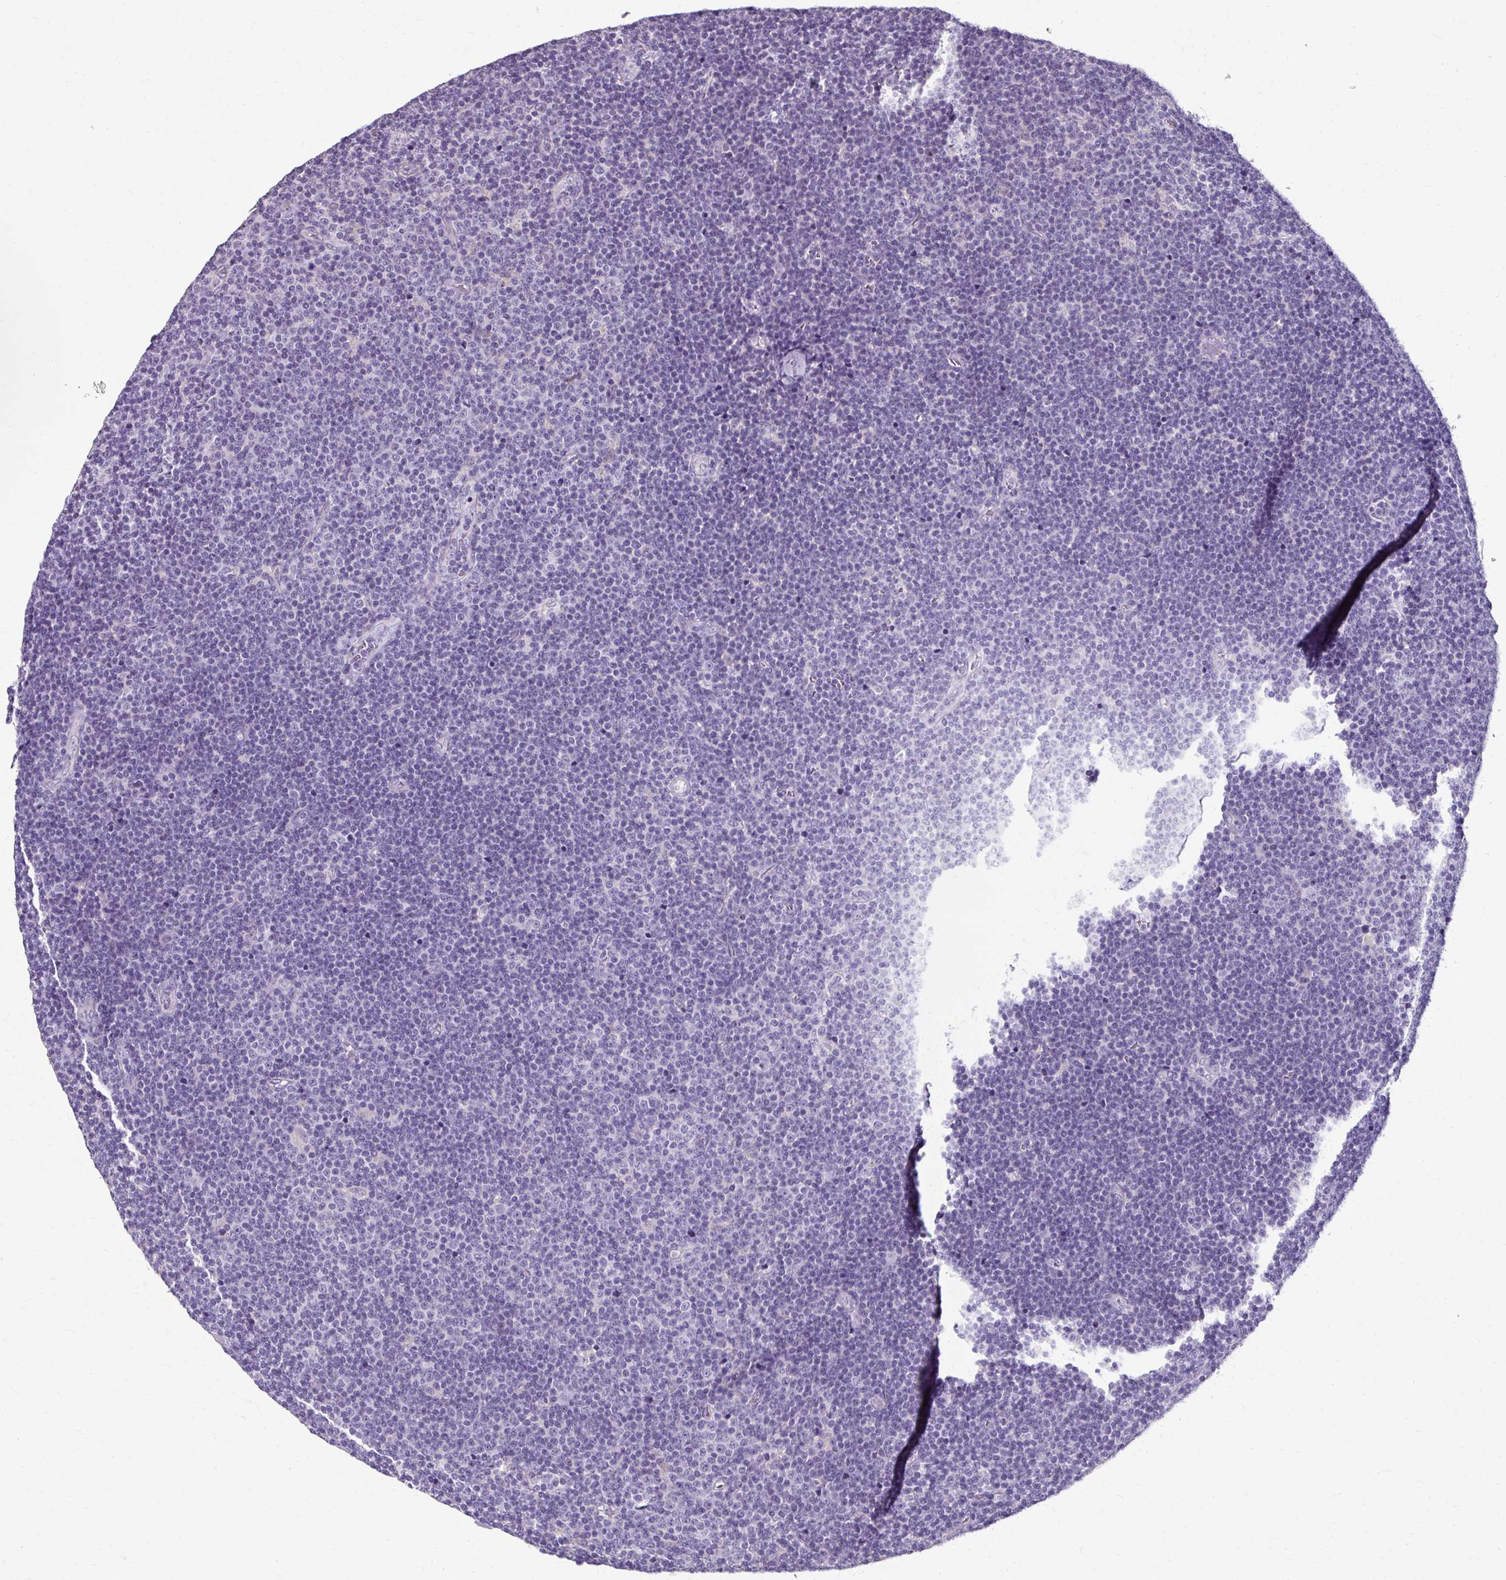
{"staining": {"intensity": "negative", "quantity": "none", "location": "none"}, "tissue": "lymphoma", "cell_type": "Tumor cells", "image_type": "cancer", "snomed": [{"axis": "morphology", "description": "Malignant lymphoma, non-Hodgkin's type, Low grade"}, {"axis": "topography", "description": "Lymph node"}], "caption": "Micrograph shows no significant protein expression in tumor cells of malignant lymphoma, non-Hodgkin's type (low-grade).", "gene": "KLHL24", "patient": {"sex": "male", "age": 48}}